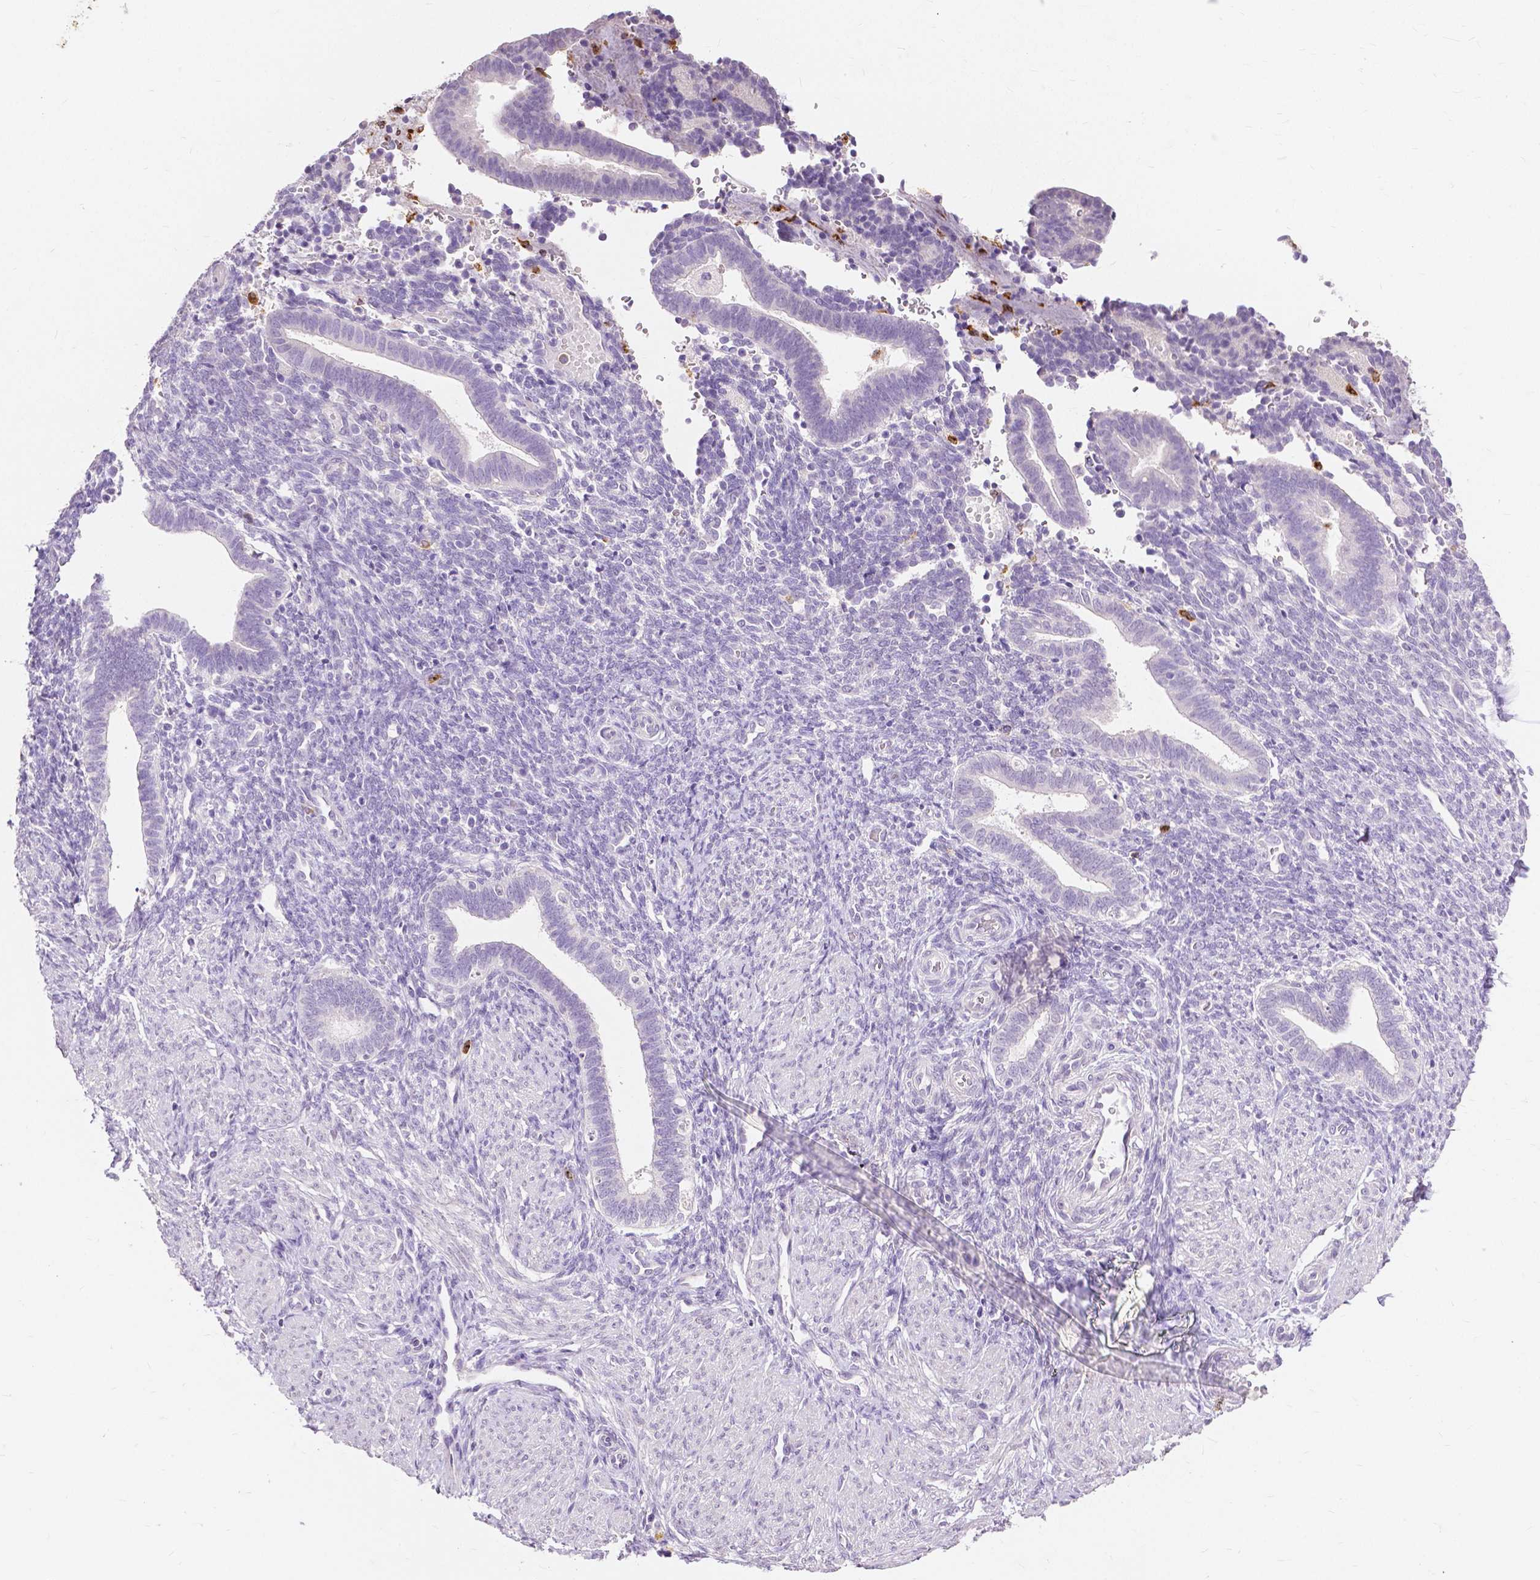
{"staining": {"intensity": "negative", "quantity": "none", "location": "none"}, "tissue": "endometrium", "cell_type": "Cells in endometrial stroma", "image_type": "normal", "snomed": [{"axis": "morphology", "description": "Normal tissue, NOS"}, {"axis": "topography", "description": "Endometrium"}], "caption": "This is an IHC micrograph of normal endometrium. There is no positivity in cells in endometrial stroma.", "gene": "CXCR2", "patient": {"sex": "female", "age": 34}}